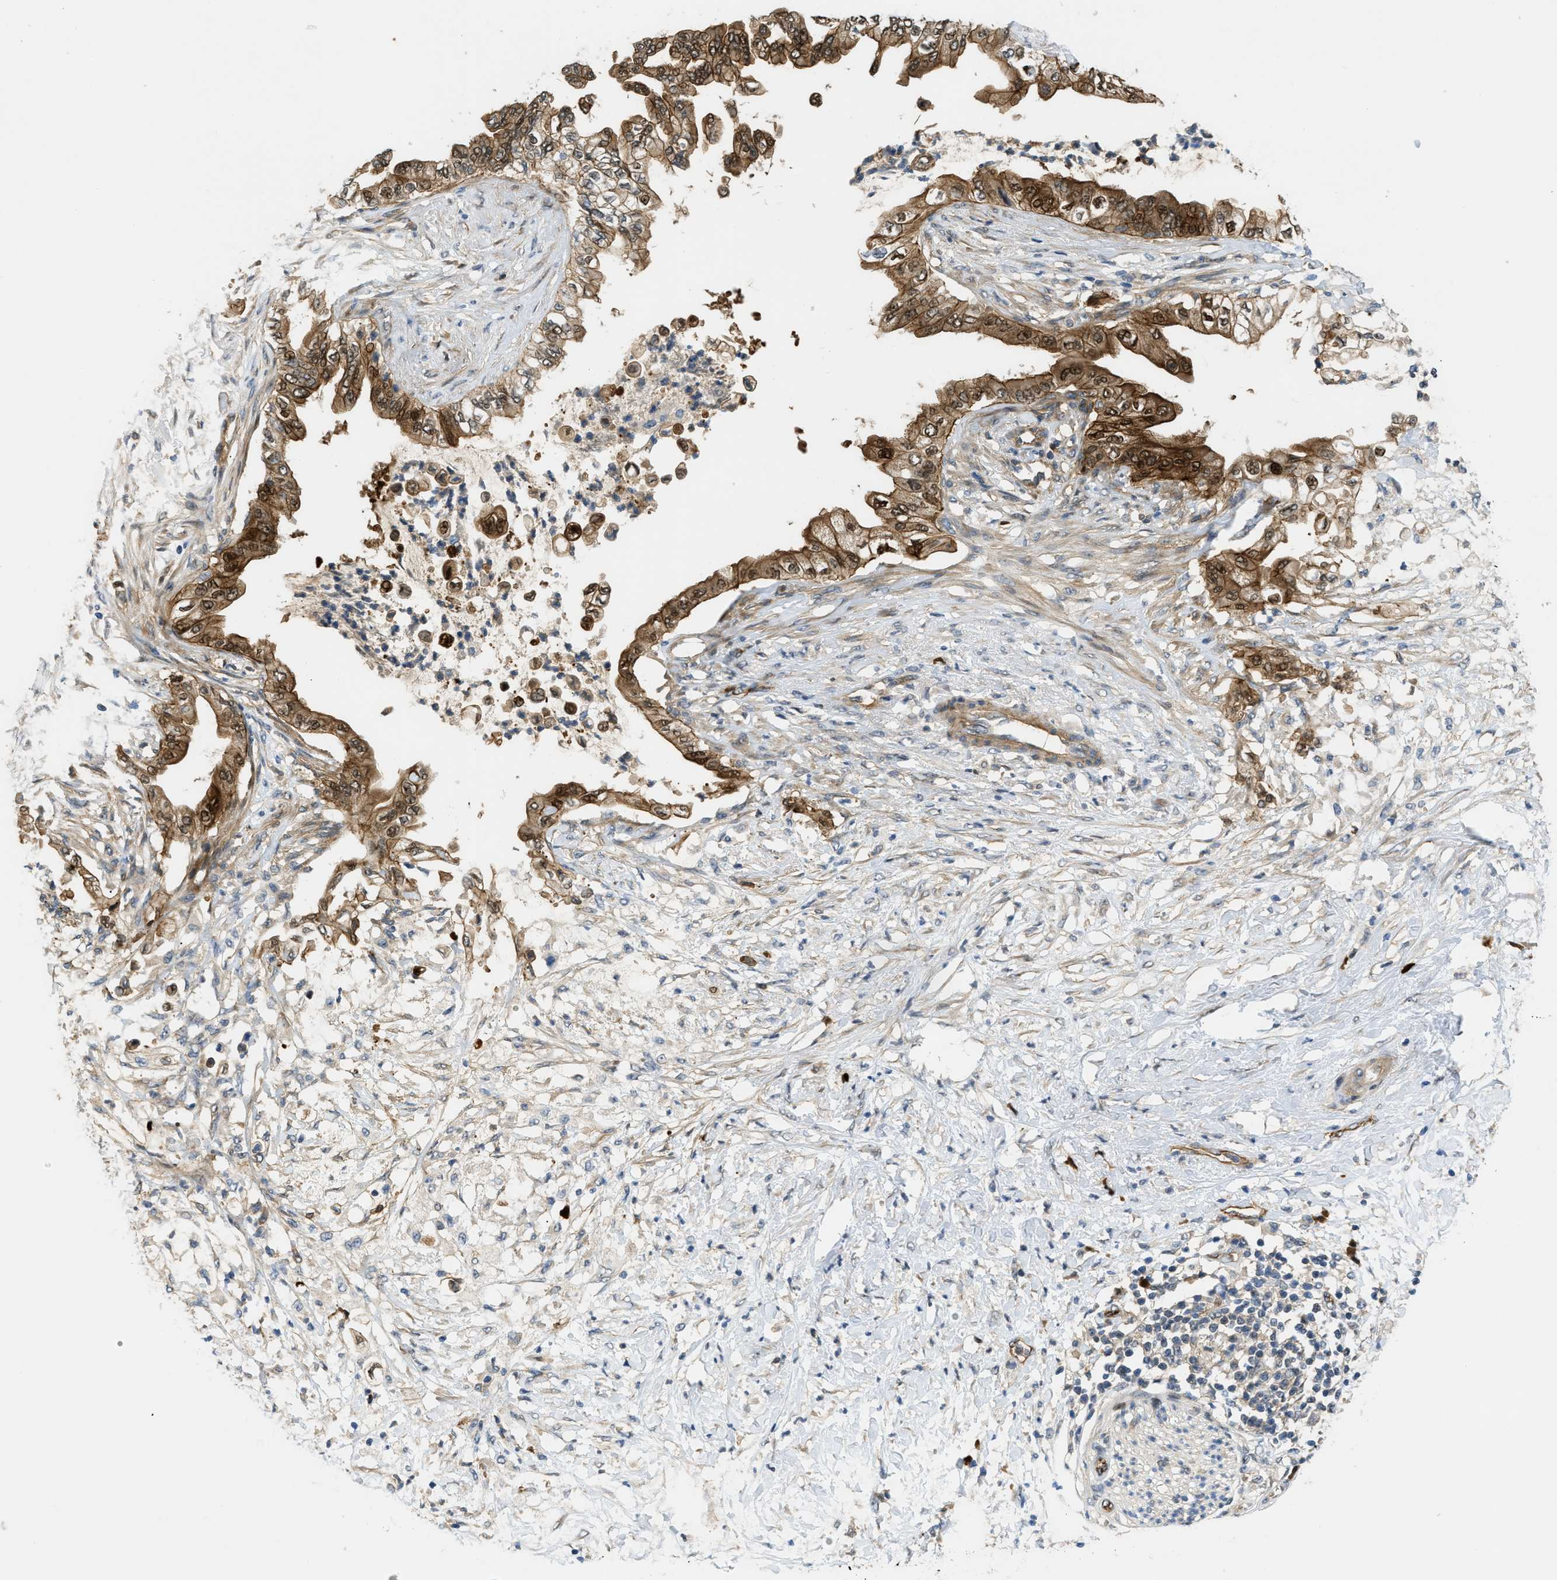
{"staining": {"intensity": "moderate", "quantity": ">75%", "location": "cytoplasmic/membranous,nuclear"}, "tissue": "pancreatic cancer", "cell_type": "Tumor cells", "image_type": "cancer", "snomed": [{"axis": "morphology", "description": "Normal tissue, NOS"}, {"axis": "morphology", "description": "Adenocarcinoma, NOS"}, {"axis": "topography", "description": "Pancreas"}, {"axis": "topography", "description": "Duodenum"}], "caption": "Immunohistochemistry (IHC) staining of pancreatic cancer (adenocarcinoma), which displays medium levels of moderate cytoplasmic/membranous and nuclear expression in about >75% of tumor cells indicating moderate cytoplasmic/membranous and nuclear protein expression. The staining was performed using DAB (3,3'-diaminobenzidine) (brown) for protein detection and nuclei were counterstained in hematoxylin (blue).", "gene": "TRAK2", "patient": {"sex": "female", "age": 60}}